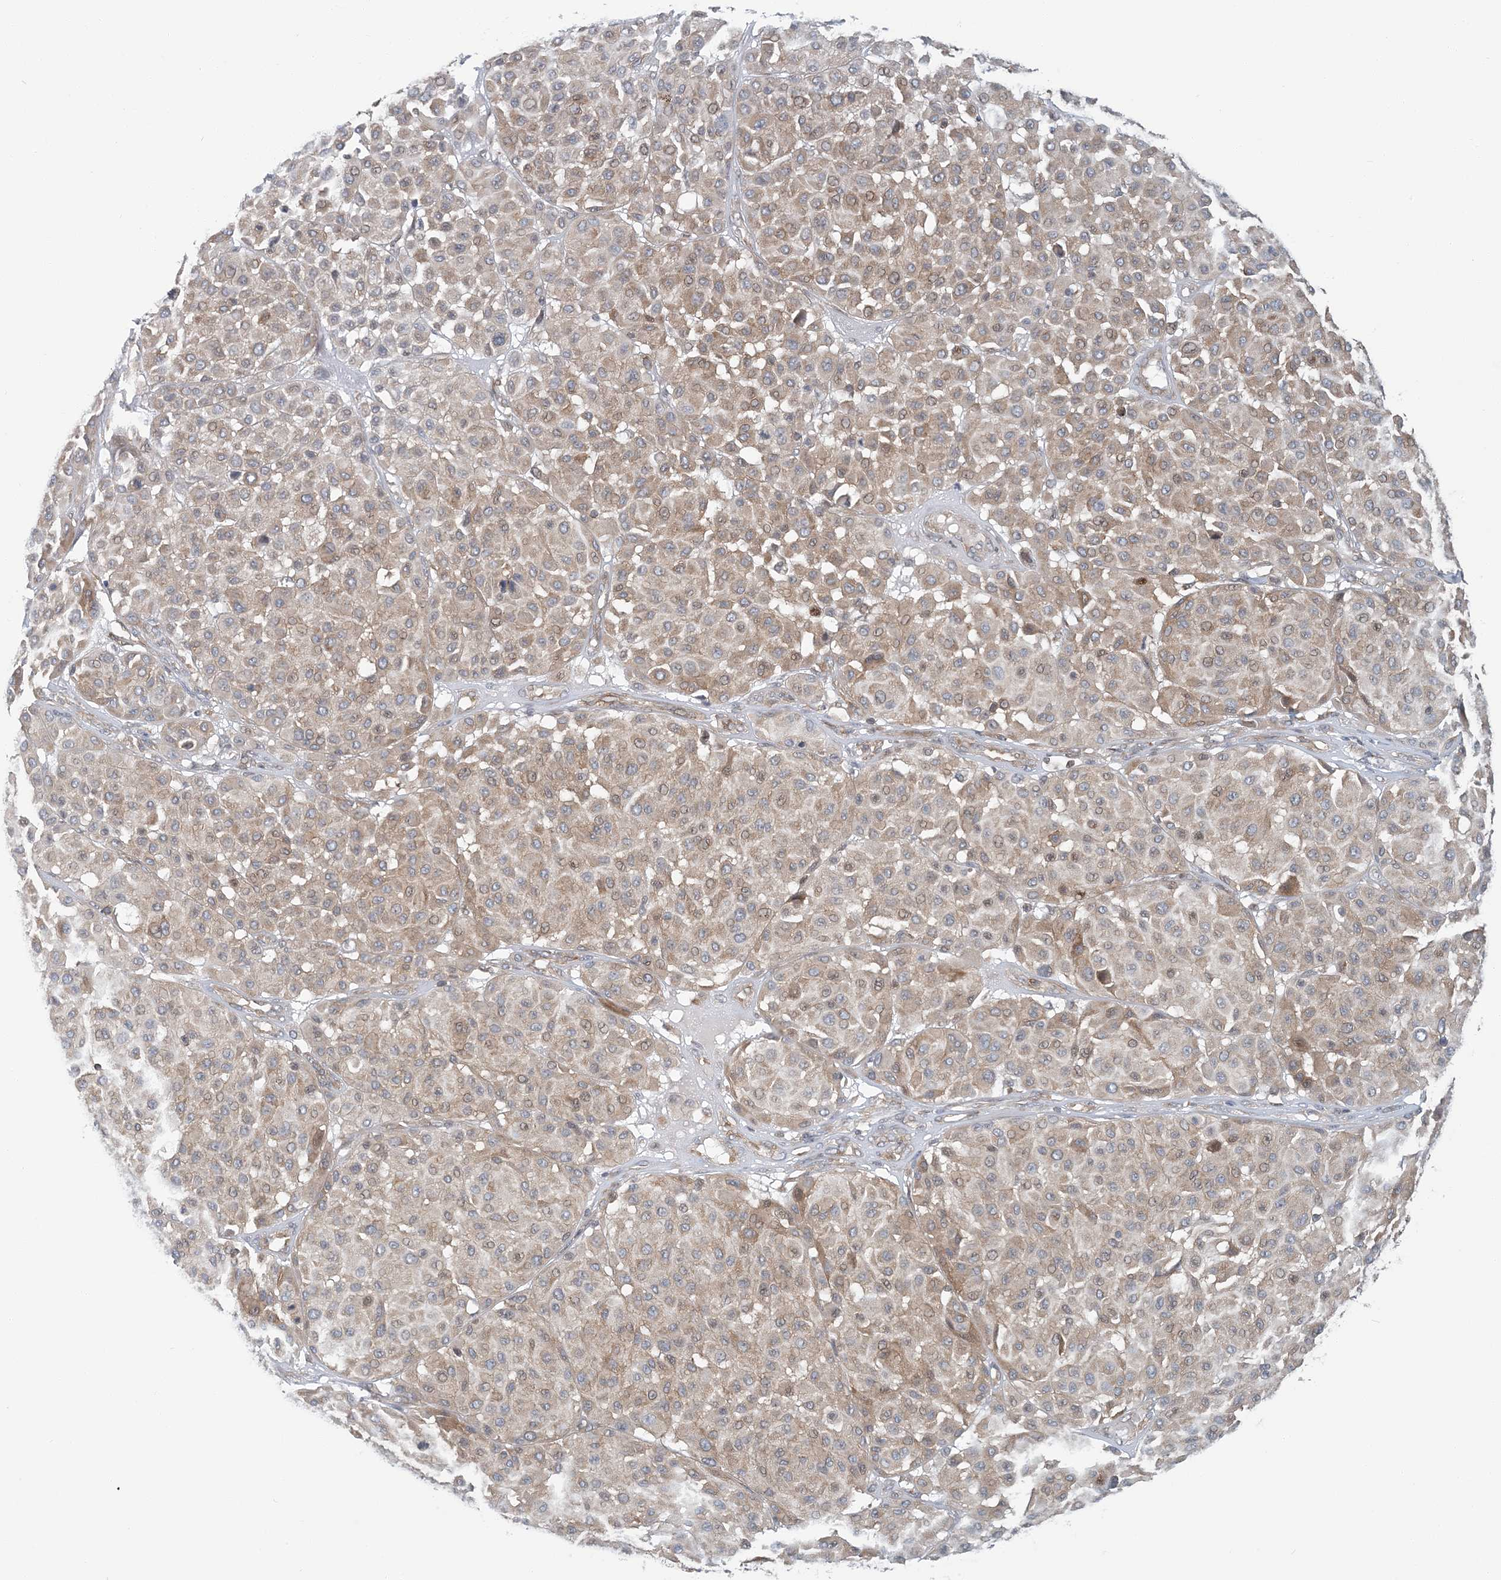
{"staining": {"intensity": "weak", "quantity": ">75%", "location": "cytoplasmic/membranous"}, "tissue": "melanoma", "cell_type": "Tumor cells", "image_type": "cancer", "snomed": [{"axis": "morphology", "description": "Malignant melanoma, Metastatic site"}, {"axis": "topography", "description": "Soft tissue"}], "caption": "An image of human malignant melanoma (metastatic site) stained for a protein exhibits weak cytoplasmic/membranous brown staining in tumor cells.", "gene": "ATP13A2", "patient": {"sex": "male", "age": 41}}